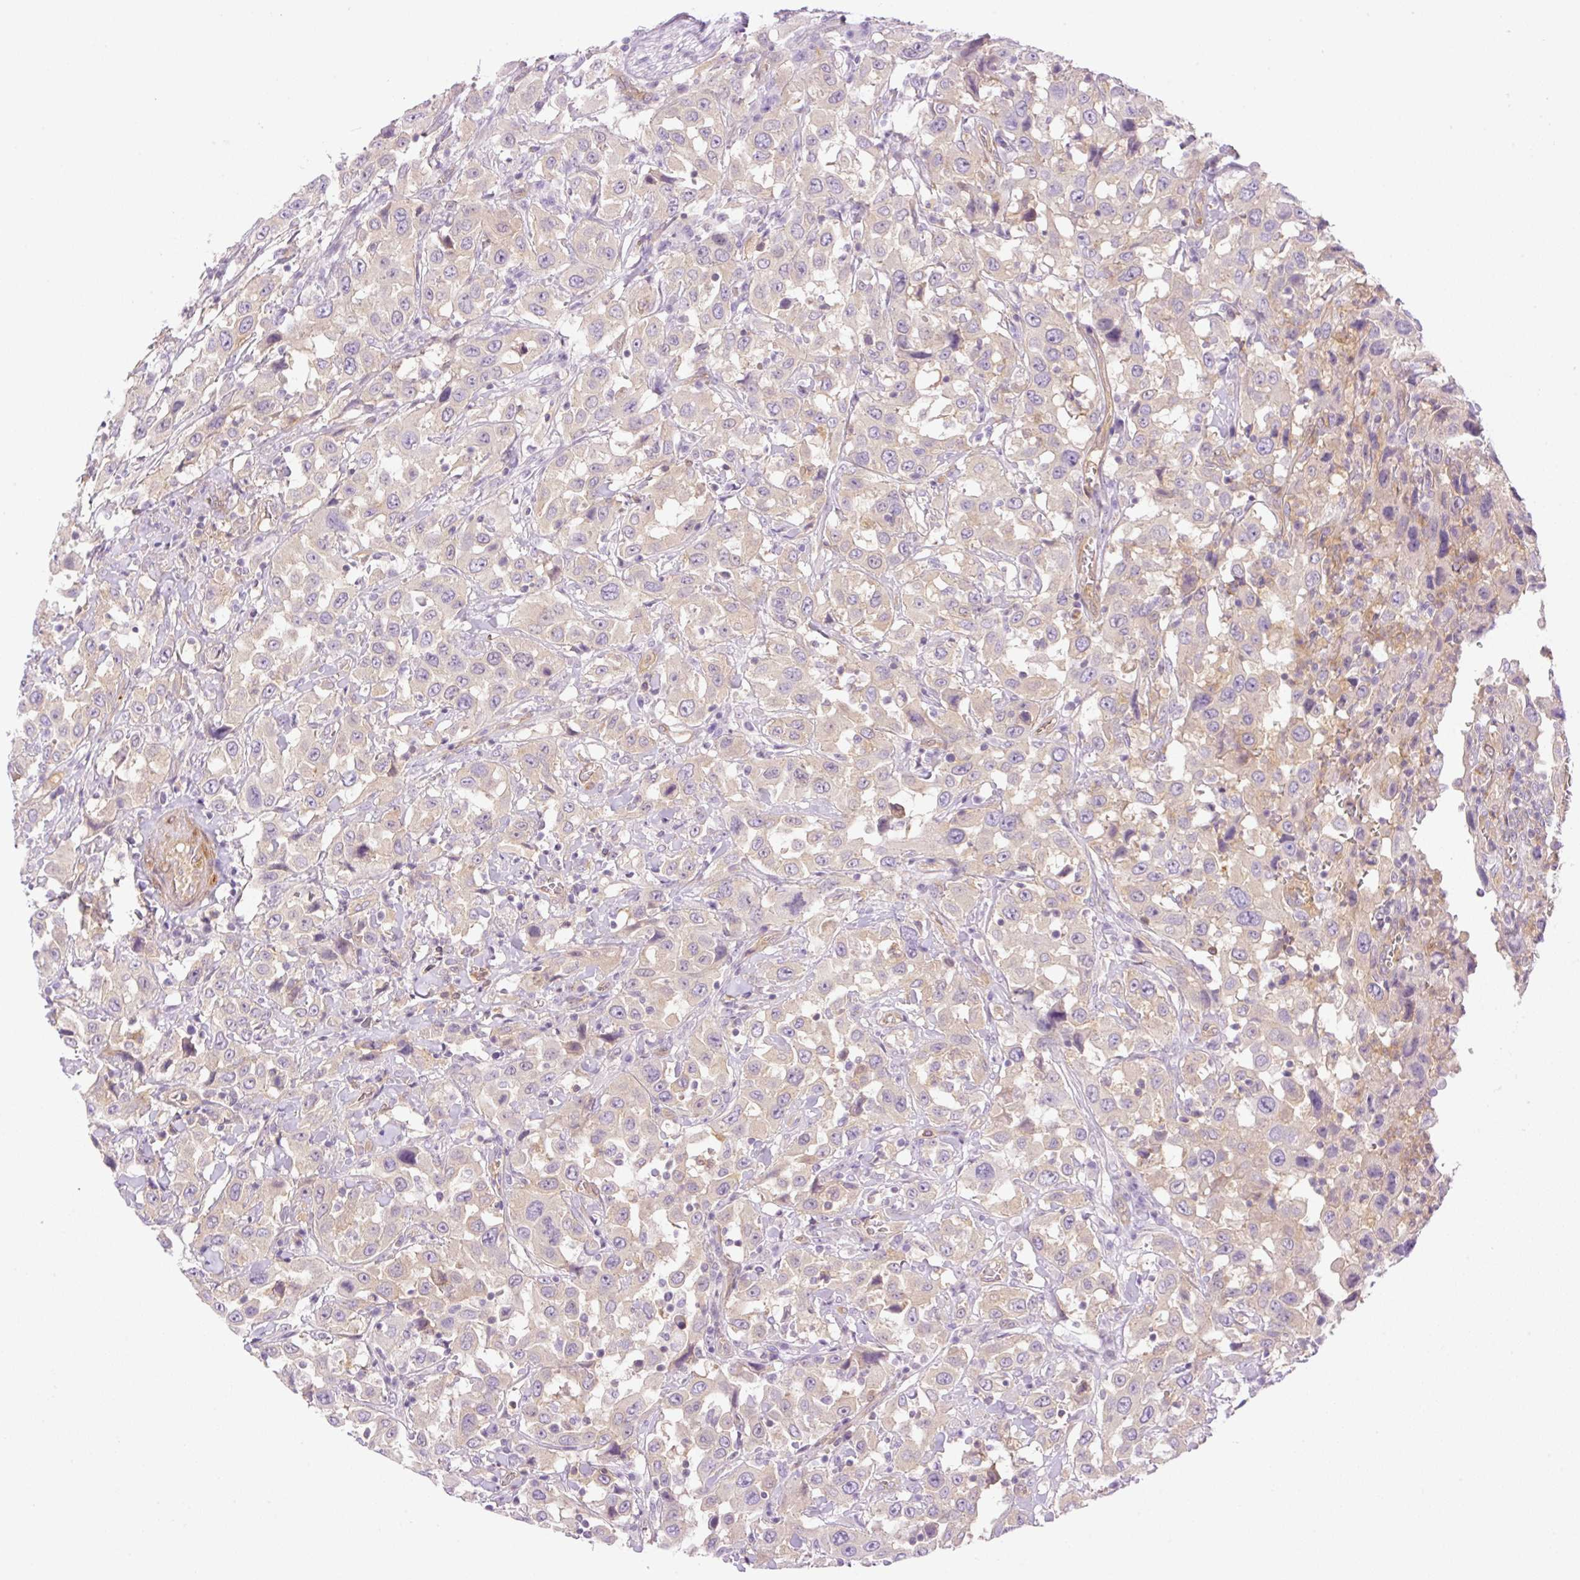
{"staining": {"intensity": "weak", "quantity": "25%-75%", "location": "cytoplasmic/membranous"}, "tissue": "urothelial cancer", "cell_type": "Tumor cells", "image_type": "cancer", "snomed": [{"axis": "morphology", "description": "Urothelial carcinoma, High grade"}, {"axis": "topography", "description": "Urinary bladder"}], "caption": "The immunohistochemical stain shows weak cytoplasmic/membranous positivity in tumor cells of urothelial carcinoma (high-grade) tissue.", "gene": "EHD3", "patient": {"sex": "male", "age": 61}}